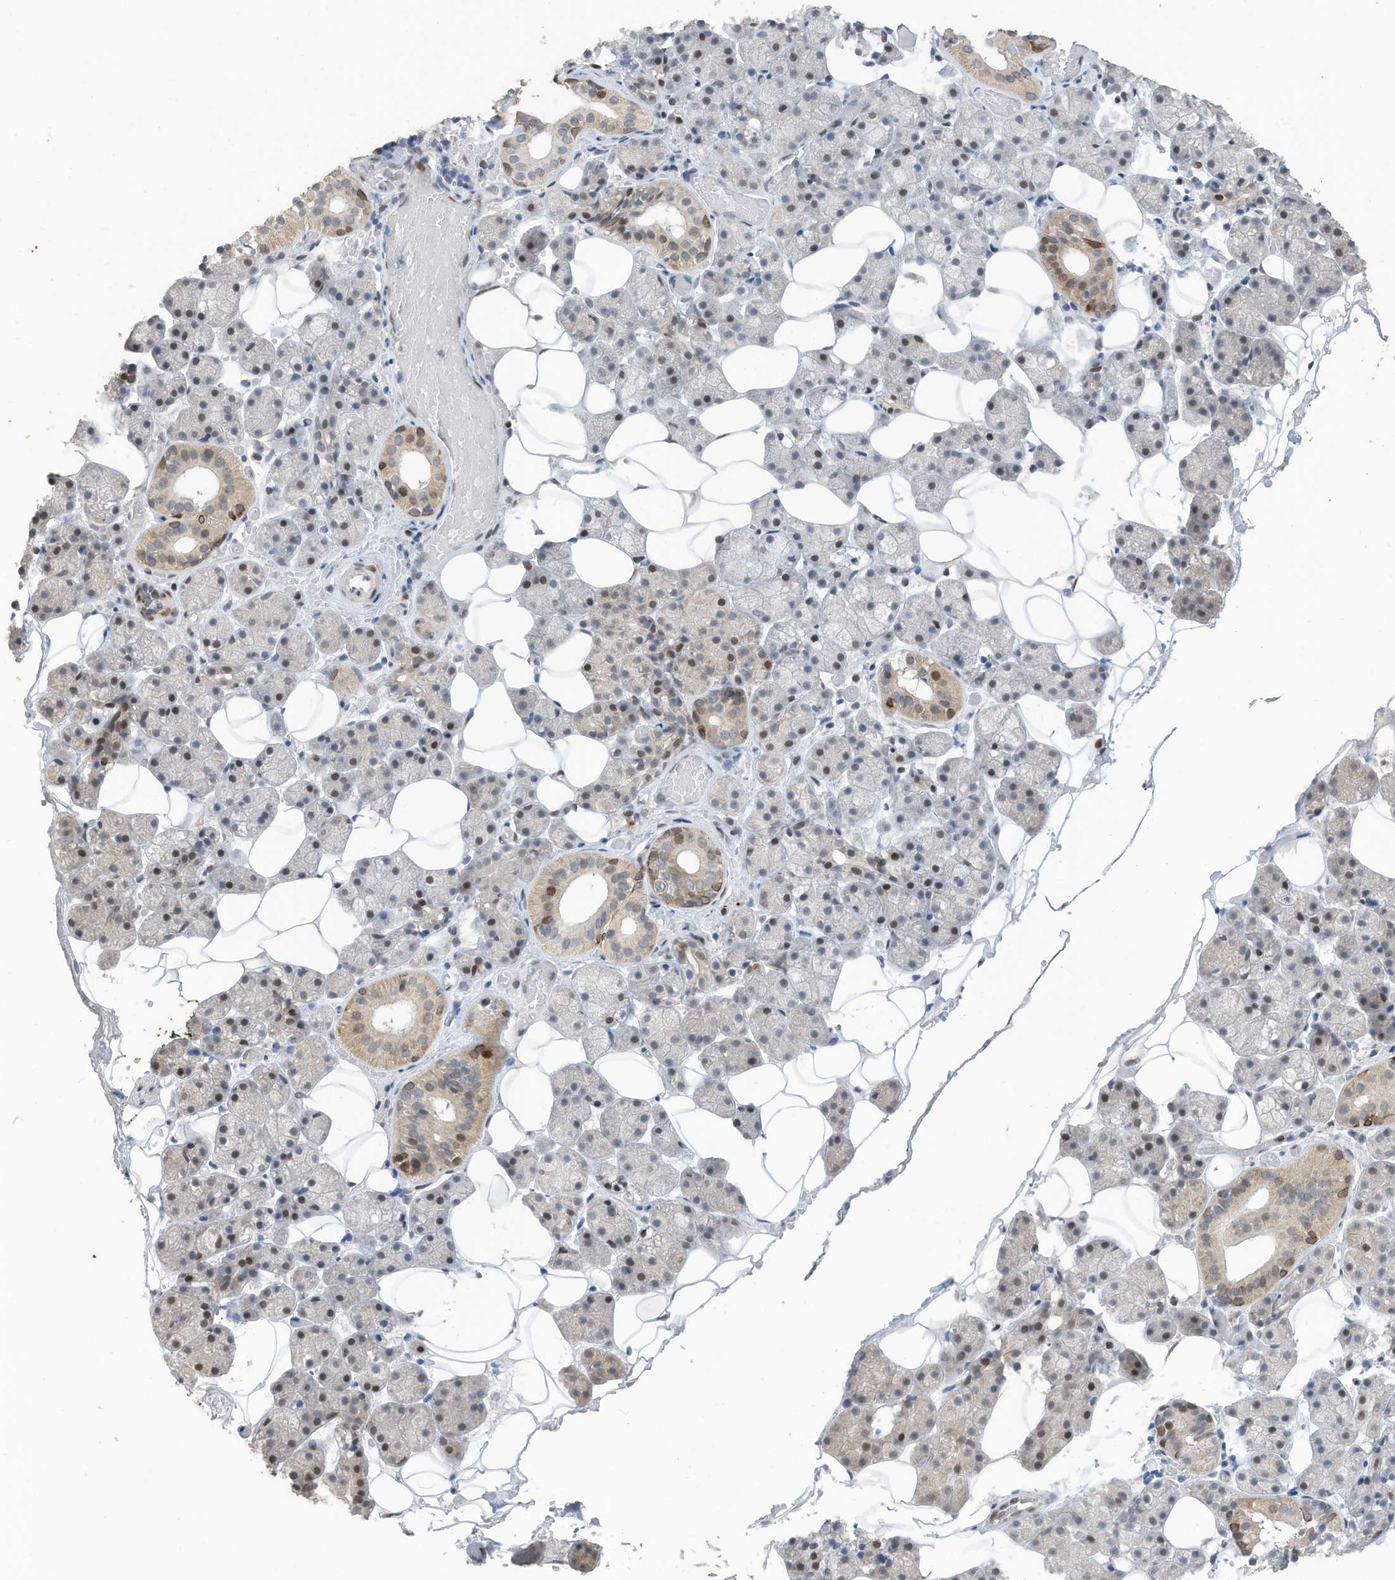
{"staining": {"intensity": "moderate", "quantity": "<25%", "location": "cytoplasmic/membranous,nuclear"}, "tissue": "salivary gland", "cell_type": "Glandular cells", "image_type": "normal", "snomed": [{"axis": "morphology", "description": "Normal tissue, NOS"}, {"axis": "topography", "description": "Salivary gland"}], "caption": "This is a histology image of immunohistochemistry (IHC) staining of normal salivary gland, which shows moderate positivity in the cytoplasmic/membranous,nuclear of glandular cells.", "gene": "RABL3", "patient": {"sex": "female", "age": 33}}